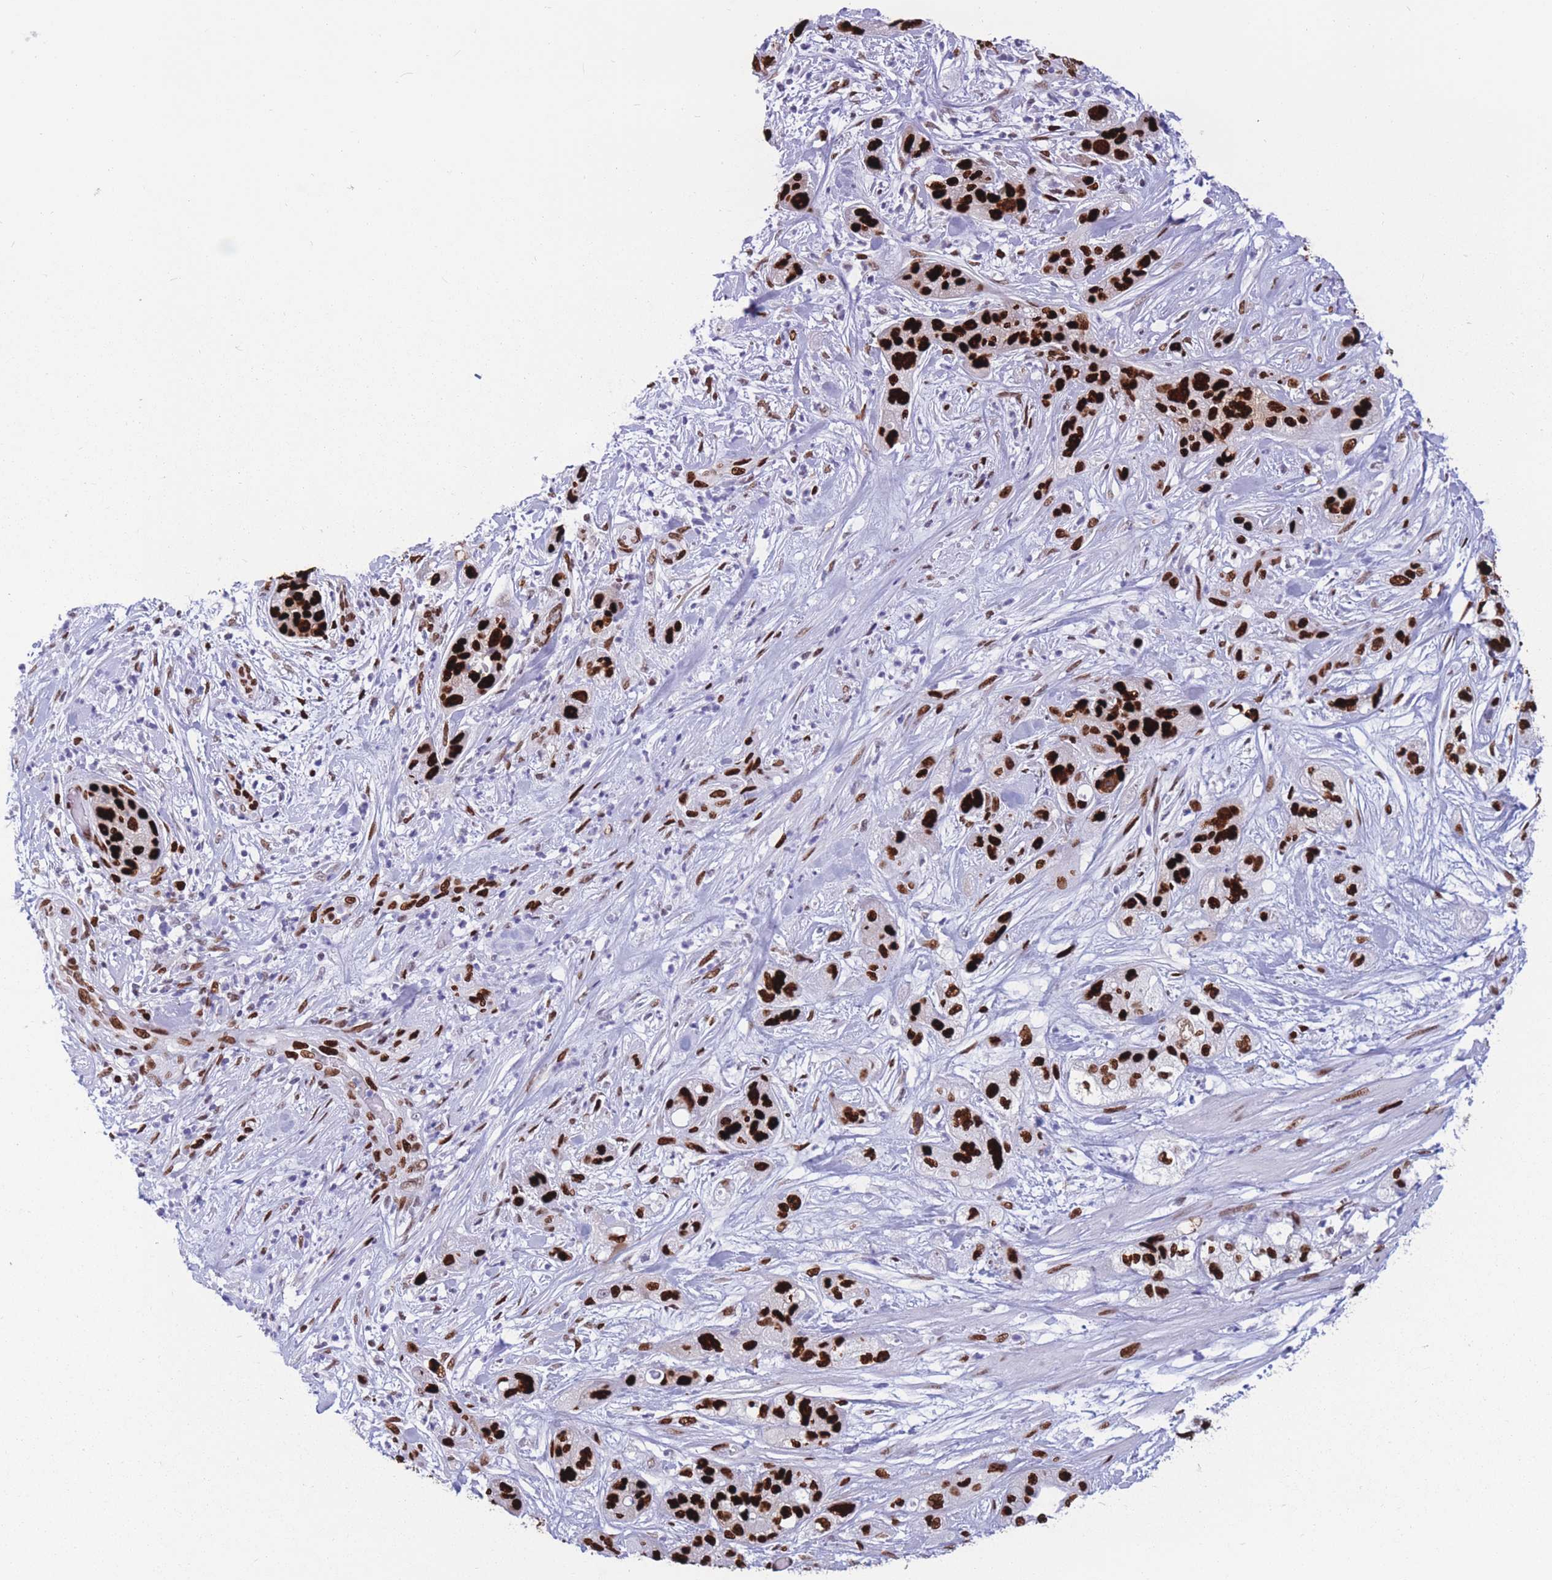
{"staining": {"intensity": "strong", "quantity": ">75%", "location": "nuclear"}, "tissue": "pancreatic cancer", "cell_type": "Tumor cells", "image_type": "cancer", "snomed": [{"axis": "morphology", "description": "Adenocarcinoma, NOS"}, {"axis": "topography", "description": "Pancreas"}], "caption": "Immunohistochemistry staining of pancreatic adenocarcinoma, which shows high levels of strong nuclear expression in approximately >75% of tumor cells indicating strong nuclear protein staining. The staining was performed using DAB (3,3'-diaminobenzidine) (brown) for protein detection and nuclei were counterstained in hematoxylin (blue).", "gene": "NASP", "patient": {"sex": "female", "age": 78}}